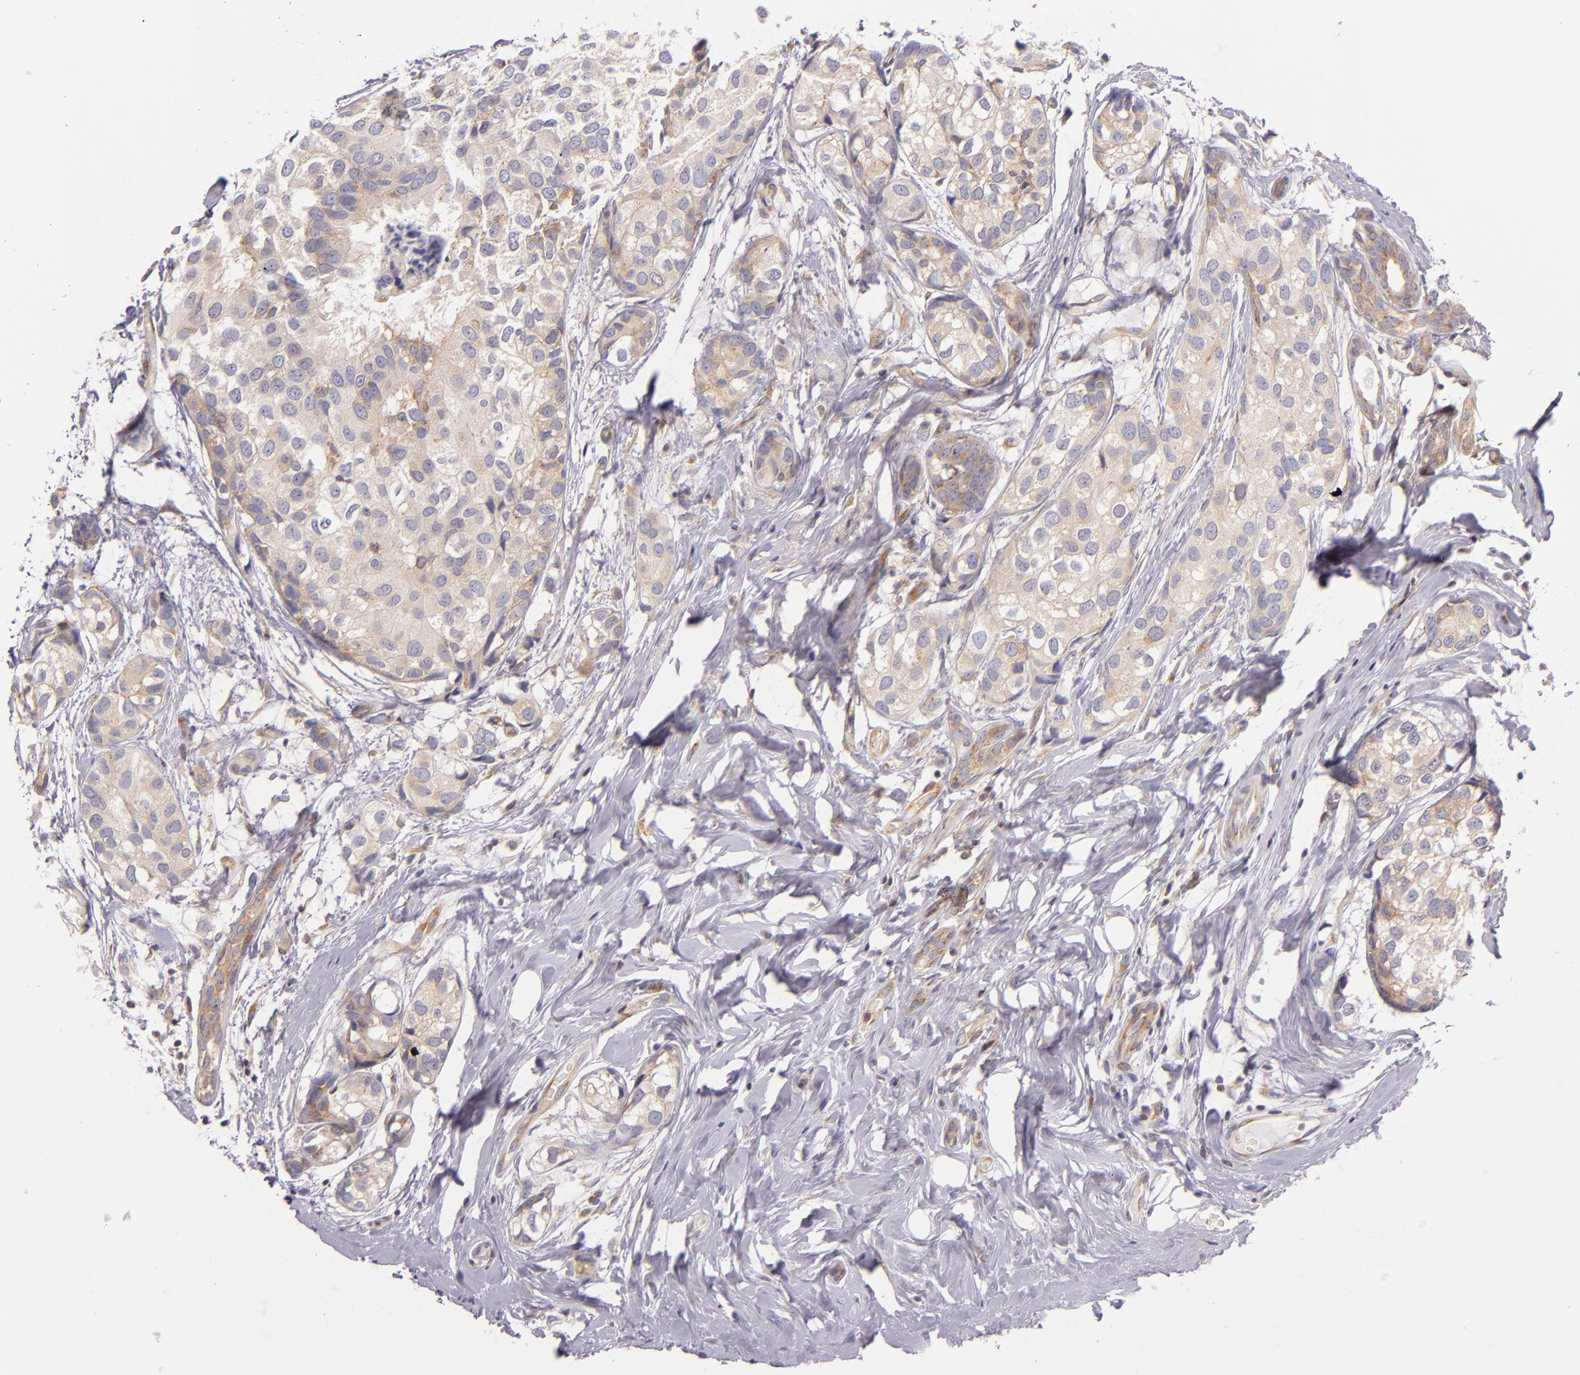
{"staining": {"intensity": "weak", "quantity": "25%-75%", "location": "cytoplasmic/membranous"}, "tissue": "breast cancer", "cell_type": "Tumor cells", "image_type": "cancer", "snomed": [{"axis": "morphology", "description": "Duct carcinoma"}, {"axis": "topography", "description": "Breast"}], "caption": "Breast cancer tissue displays weak cytoplasmic/membranous positivity in about 25%-75% of tumor cells", "gene": "UPF3B", "patient": {"sex": "female", "age": 68}}